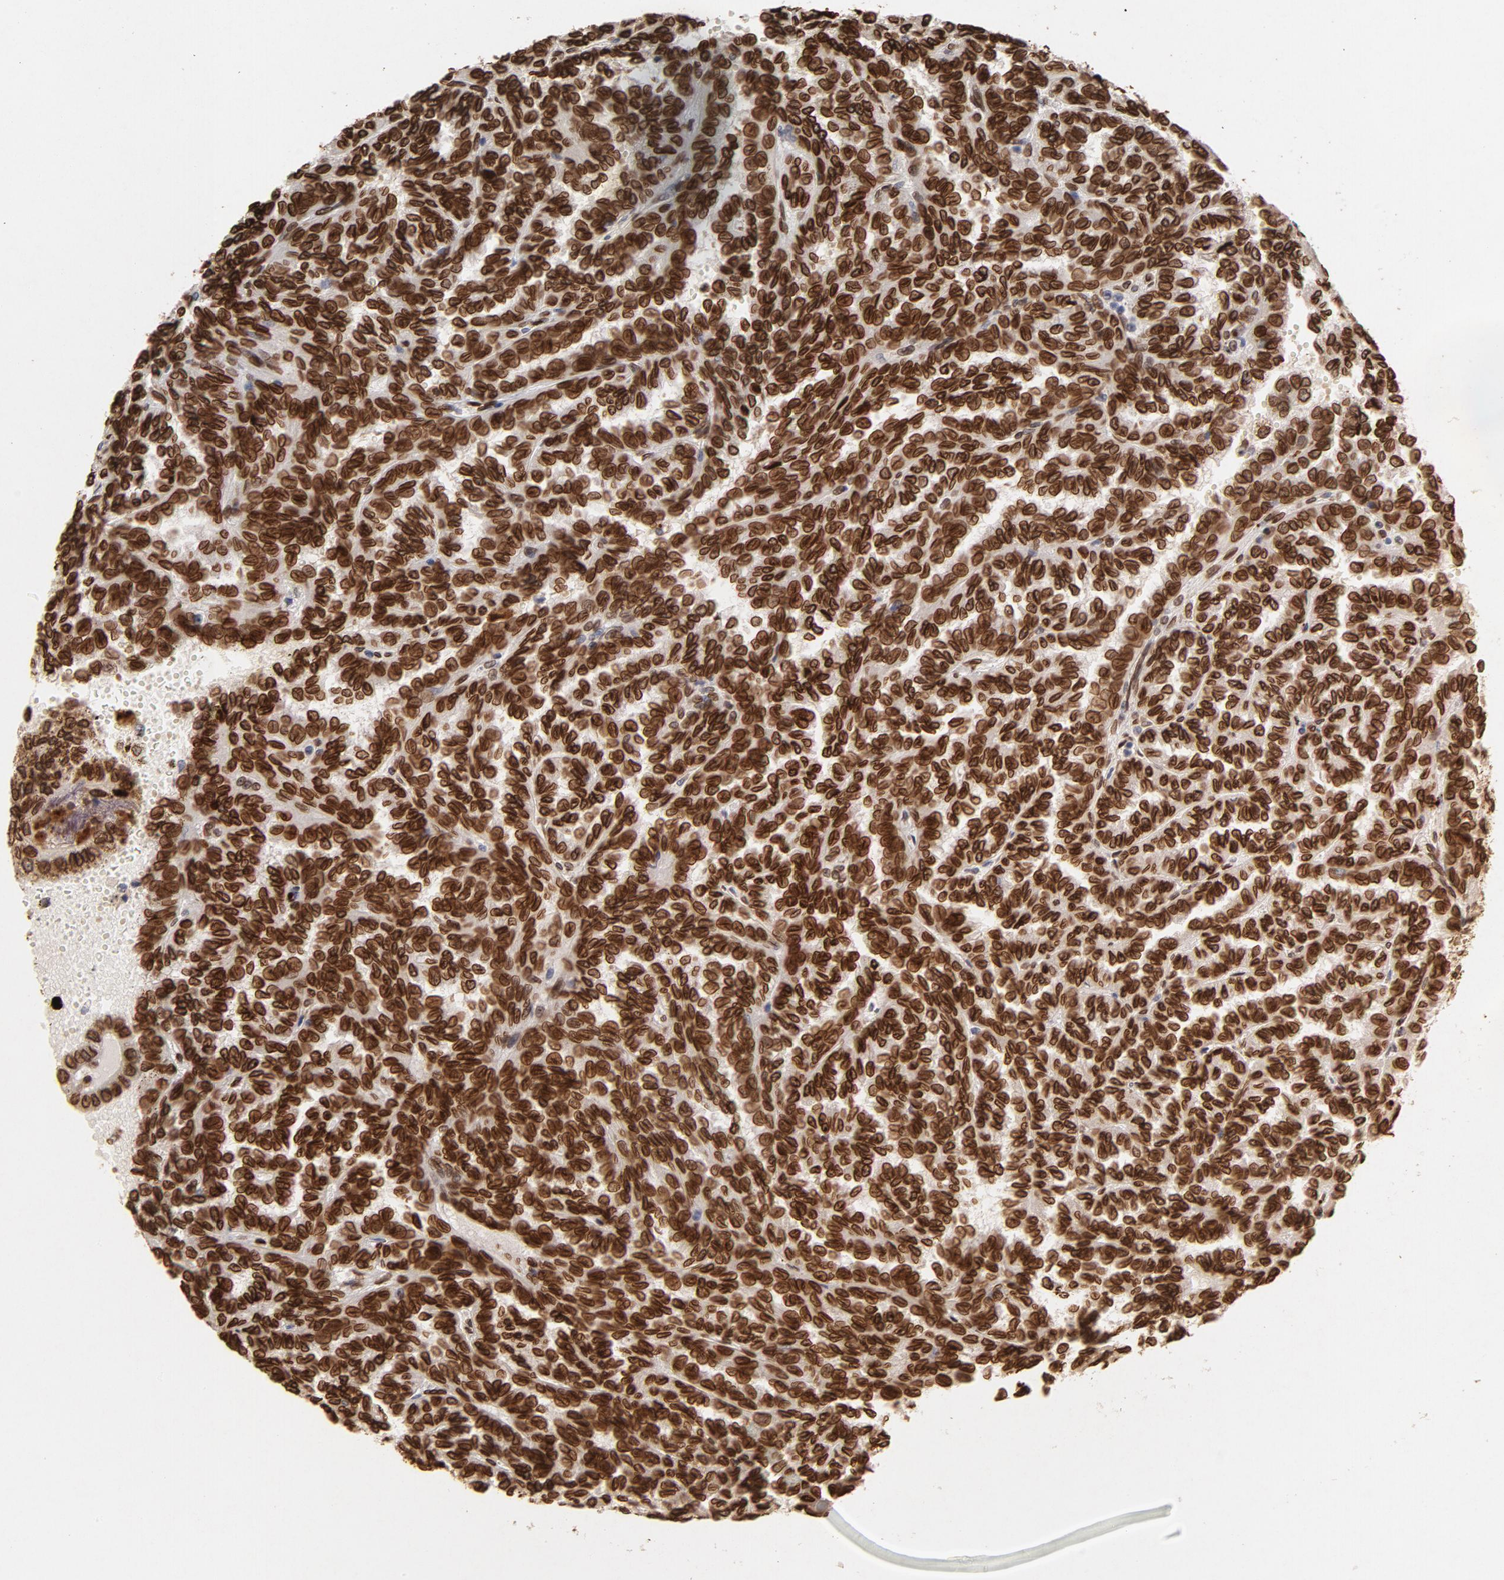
{"staining": {"intensity": "strong", "quantity": ">75%", "location": "cytoplasmic/membranous,nuclear"}, "tissue": "renal cancer", "cell_type": "Tumor cells", "image_type": "cancer", "snomed": [{"axis": "morphology", "description": "Inflammation, NOS"}, {"axis": "morphology", "description": "Adenocarcinoma, NOS"}, {"axis": "topography", "description": "Kidney"}], "caption": "Immunohistochemistry (IHC) histopathology image of human renal adenocarcinoma stained for a protein (brown), which exhibits high levels of strong cytoplasmic/membranous and nuclear expression in about >75% of tumor cells.", "gene": "LMNA", "patient": {"sex": "male", "age": 68}}